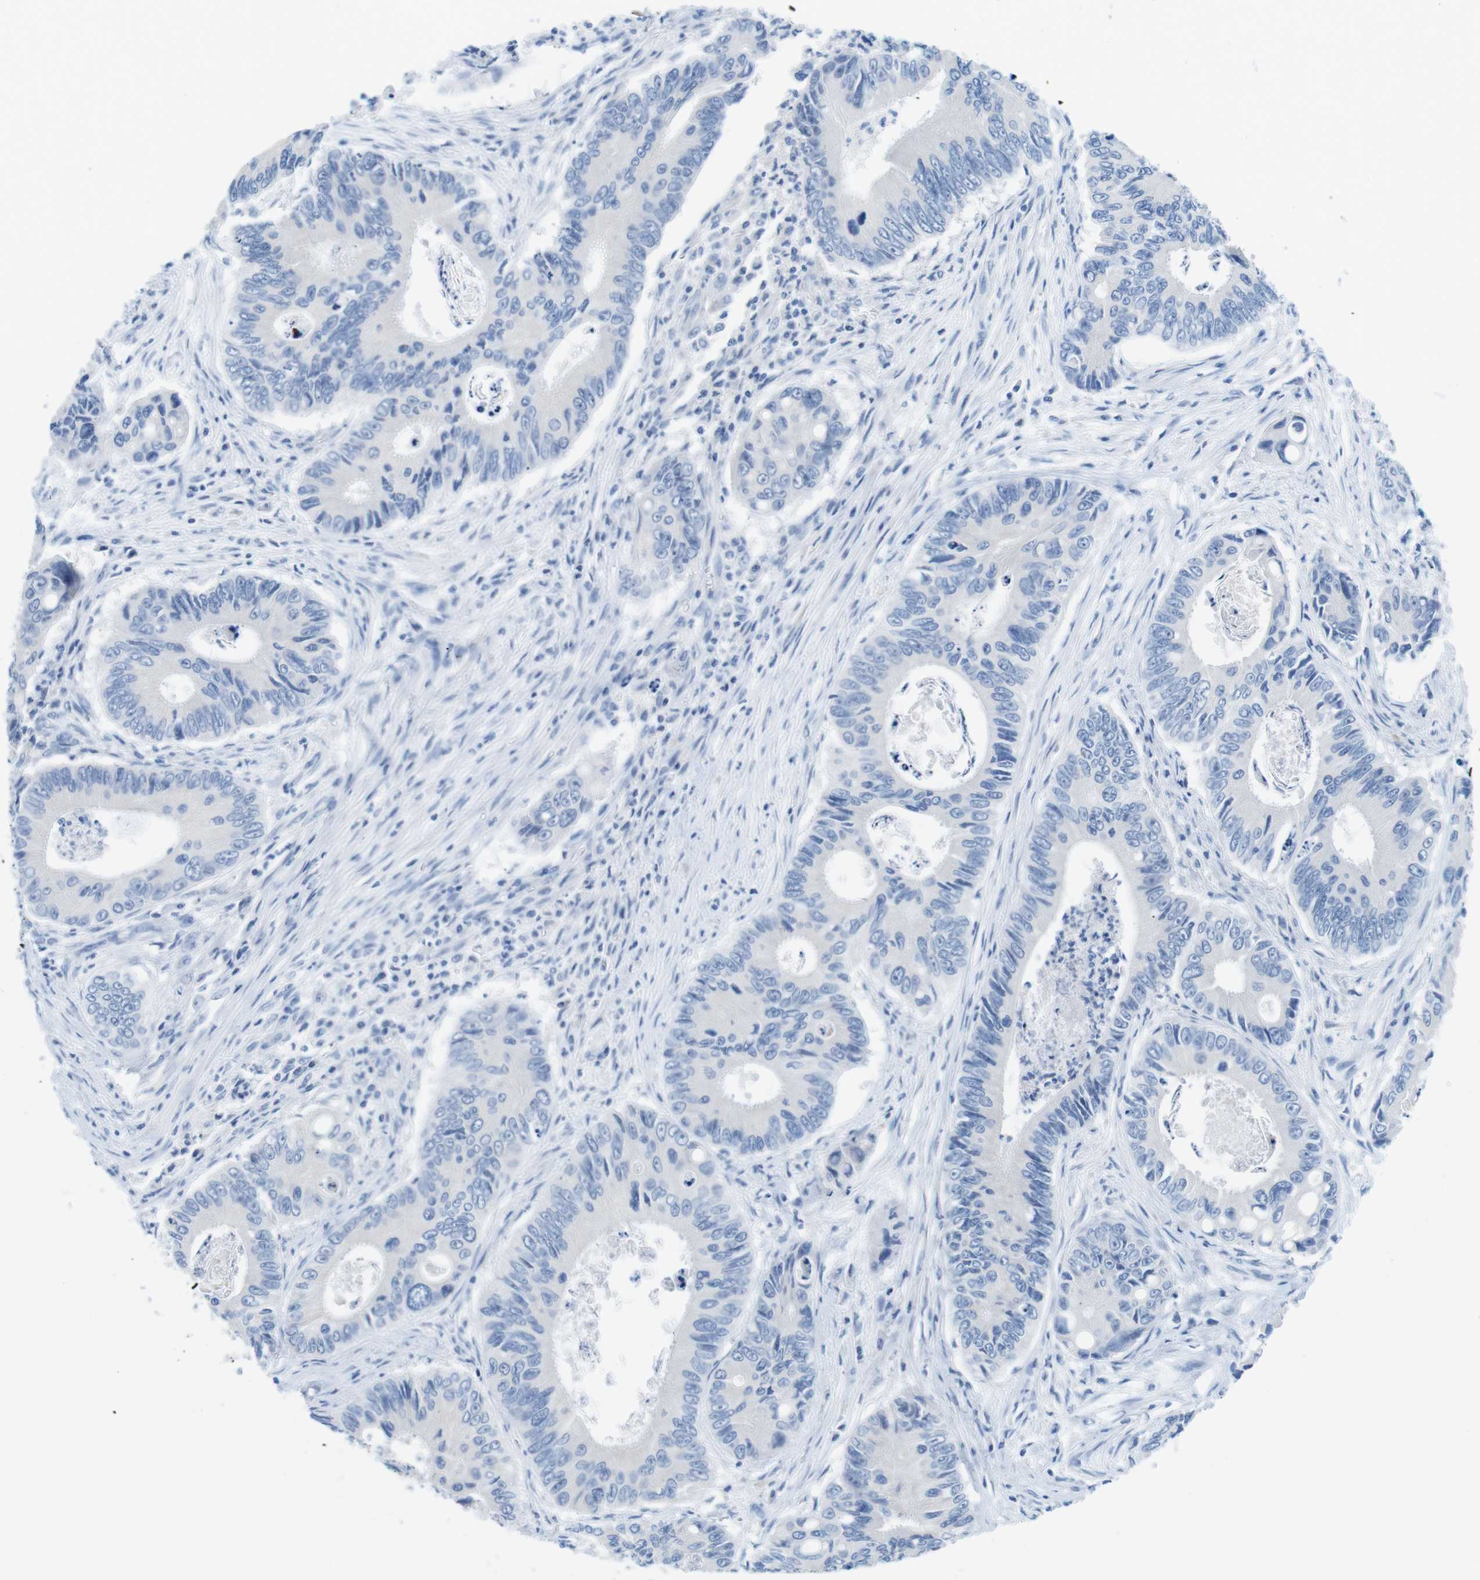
{"staining": {"intensity": "negative", "quantity": "none", "location": "none"}, "tissue": "colorectal cancer", "cell_type": "Tumor cells", "image_type": "cancer", "snomed": [{"axis": "morphology", "description": "Inflammation, NOS"}, {"axis": "morphology", "description": "Adenocarcinoma, NOS"}, {"axis": "topography", "description": "Colon"}], "caption": "Tumor cells are negative for protein expression in human colorectal adenocarcinoma.", "gene": "GAP43", "patient": {"sex": "male", "age": 72}}